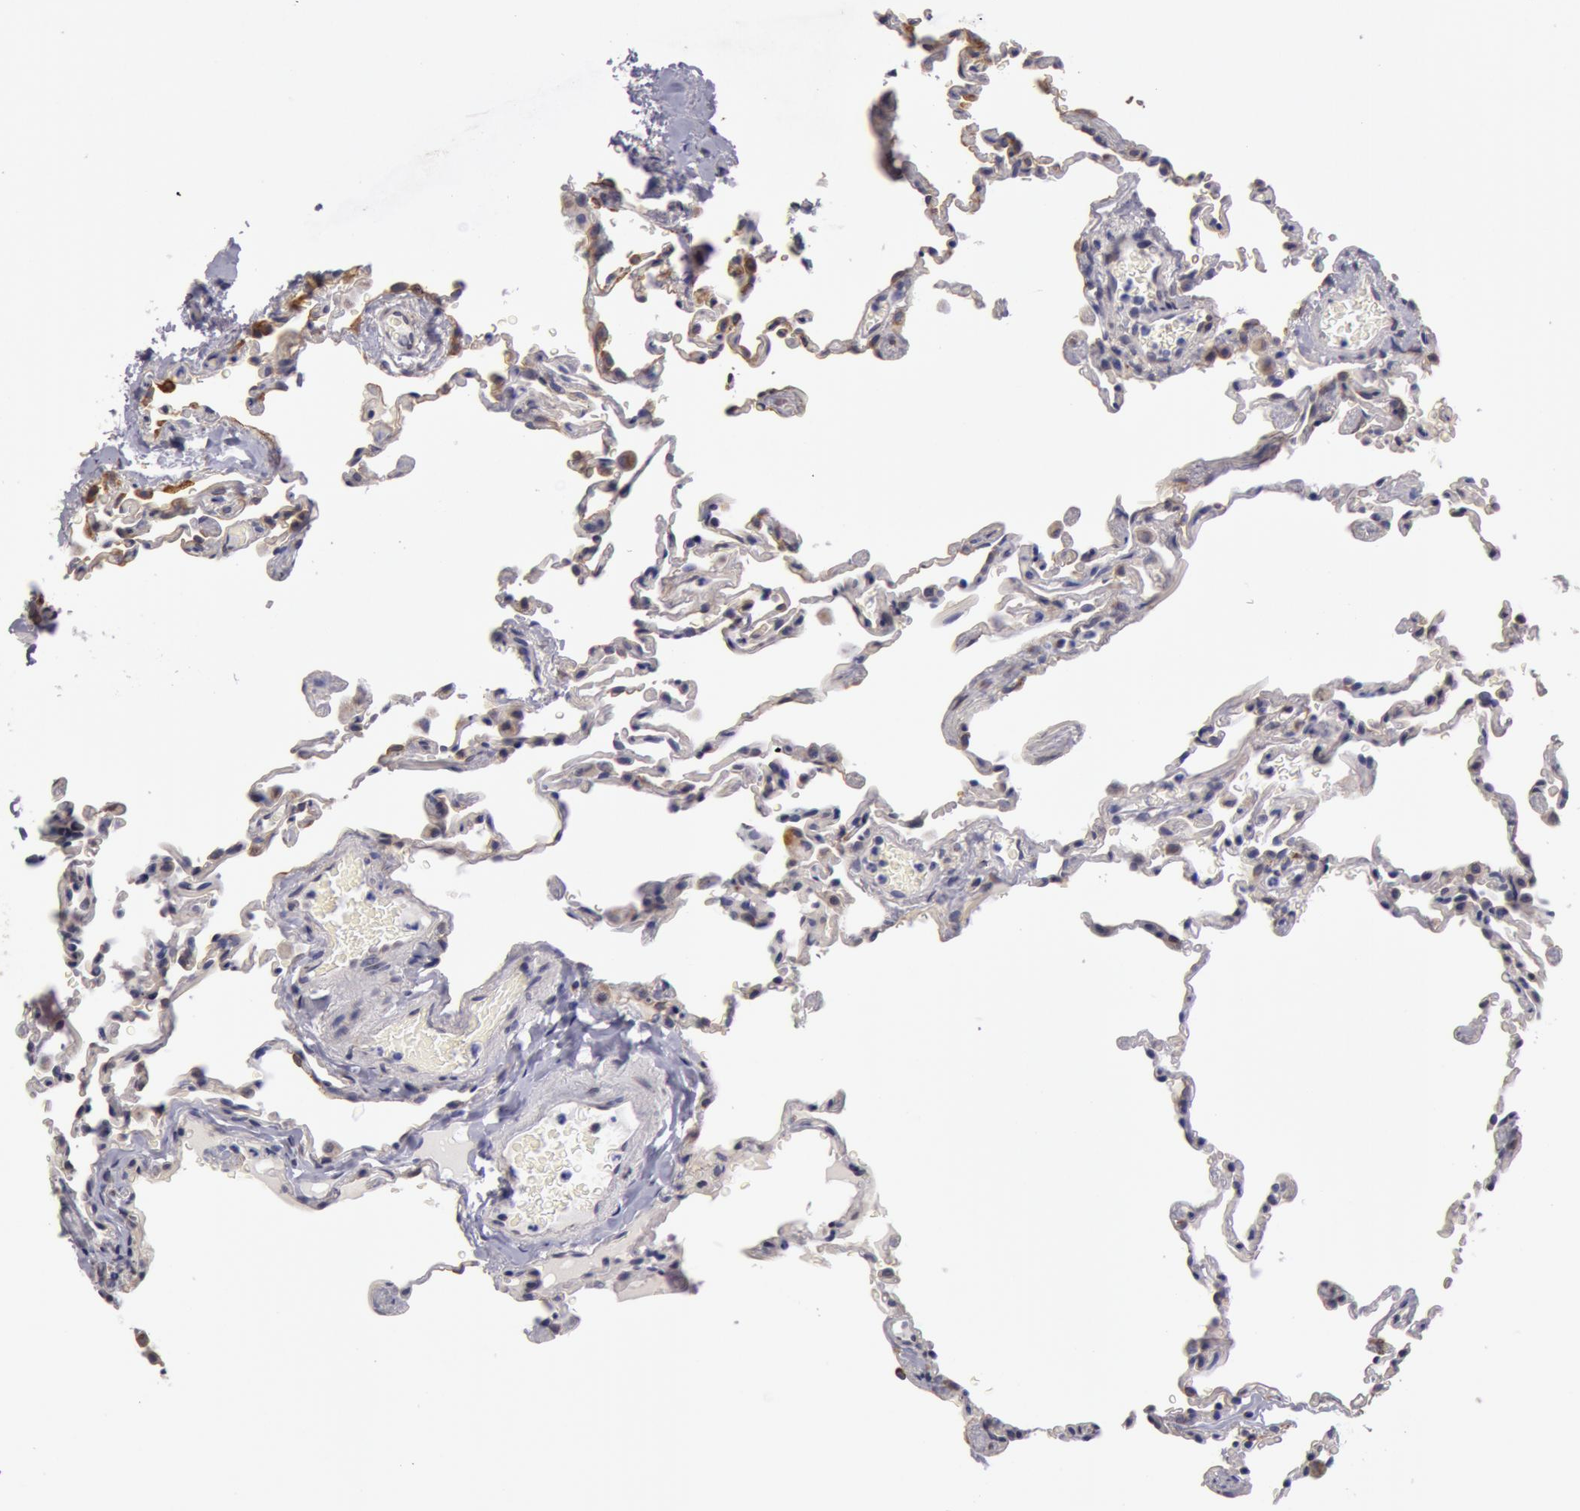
{"staining": {"intensity": "moderate", "quantity": "25%-75%", "location": "cytoplasmic/membranous"}, "tissue": "lung", "cell_type": "Alveolar cells", "image_type": "normal", "snomed": [{"axis": "morphology", "description": "Normal tissue, NOS"}, {"axis": "topography", "description": "Lung"}], "caption": "Protein expression analysis of benign lung reveals moderate cytoplasmic/membranous staining in approximately 25%-75% of alveolar cells.", "gene": "KRT18", "patient": {"sex": "female", "age": 61}}